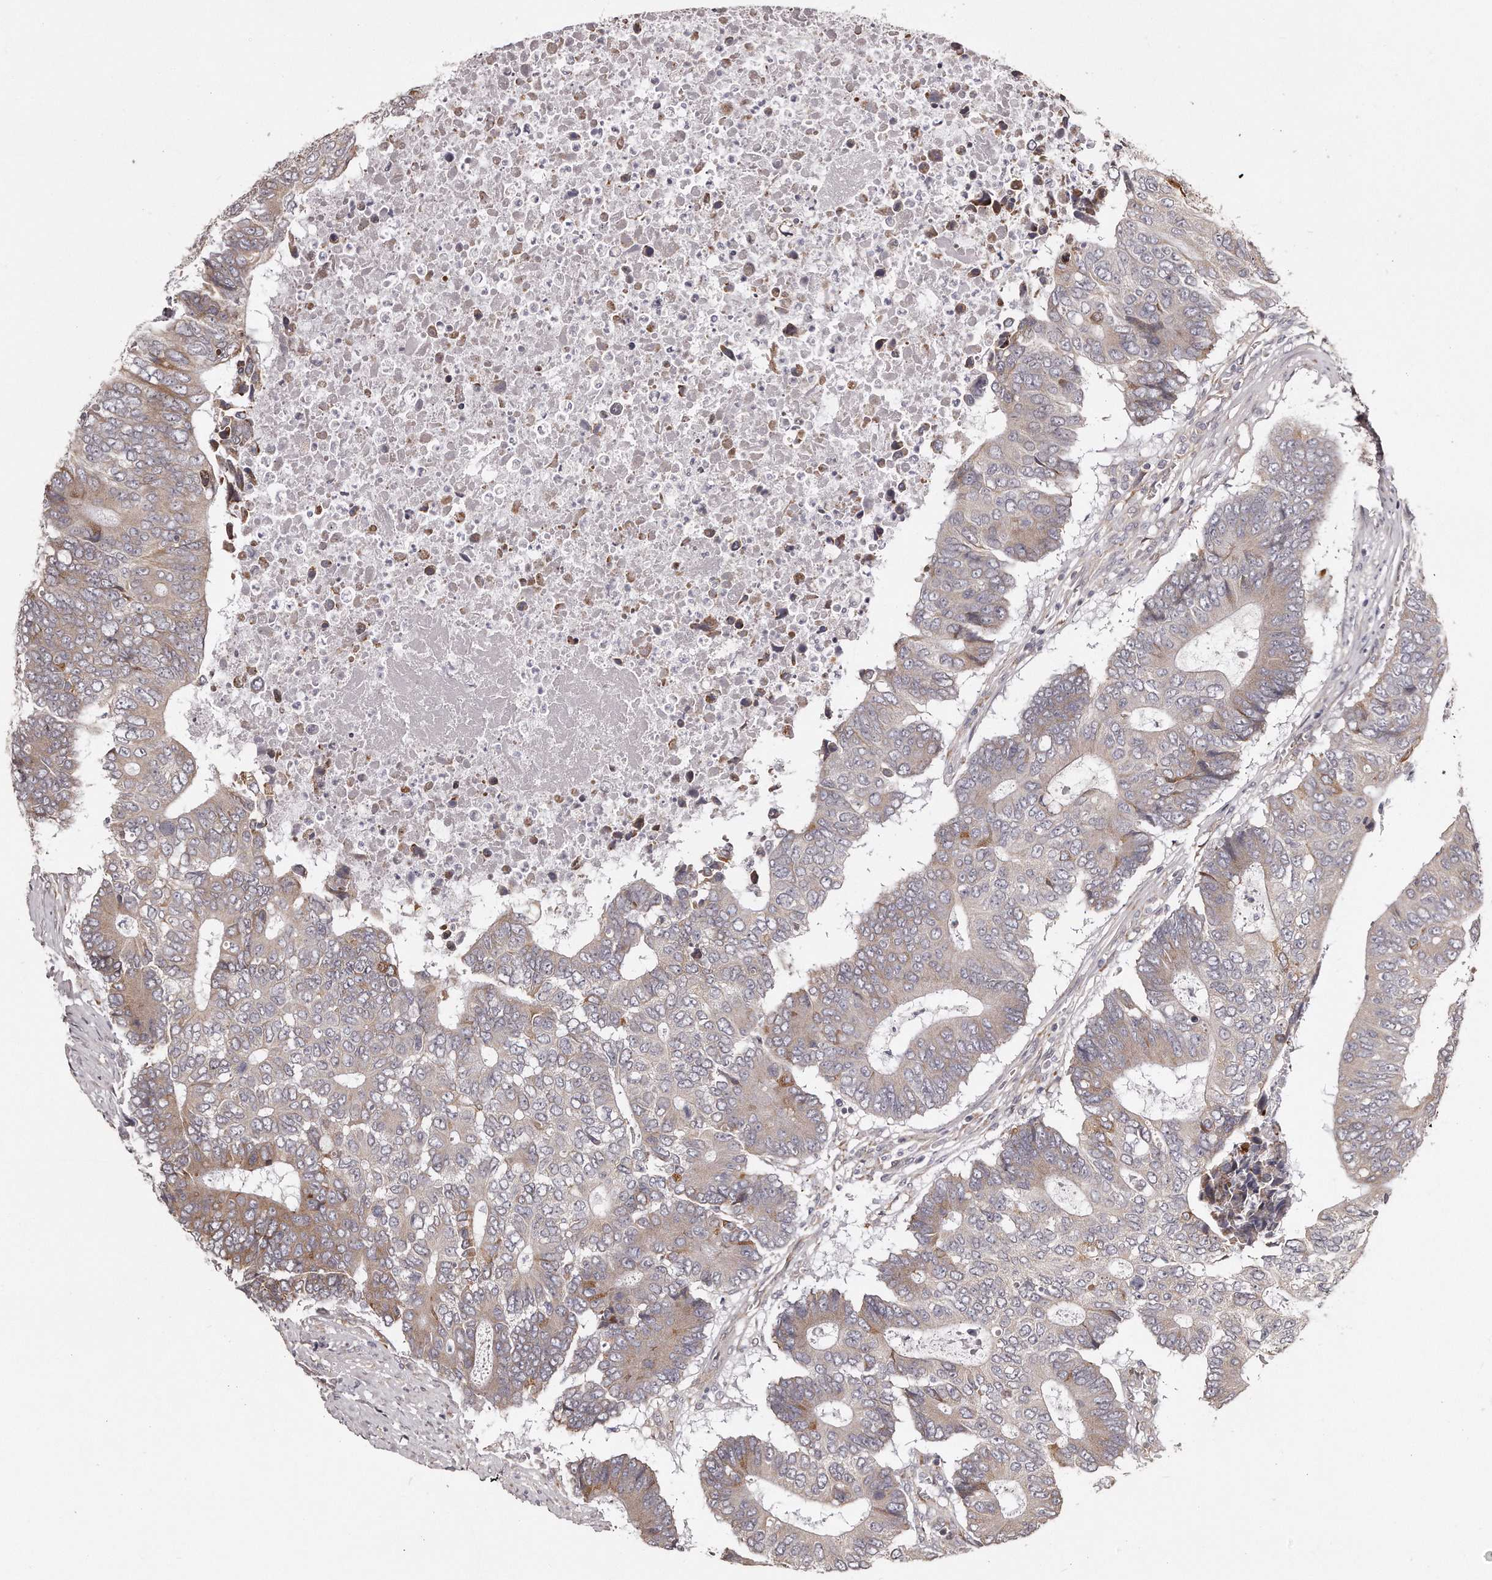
{"staining": {"intensity": "weak", "quantity": "<25%", "location": "cytoplasmic/membranous"}, "tissue": "colorectal cancer", "cell_type": "Tumor cells", "image_type": "cancer", "snomed": [{"axis": "morphology", "description": "Adenocarcinoma, NOS"}, {"axis": "topography", "description": "Colon"}], "caption": "Protein analysis of colorectal cancer exhibits no significant staining in tumor cells.", "gene": "TRAPPC14", "patient": {"sex": "male", "age": 87}}